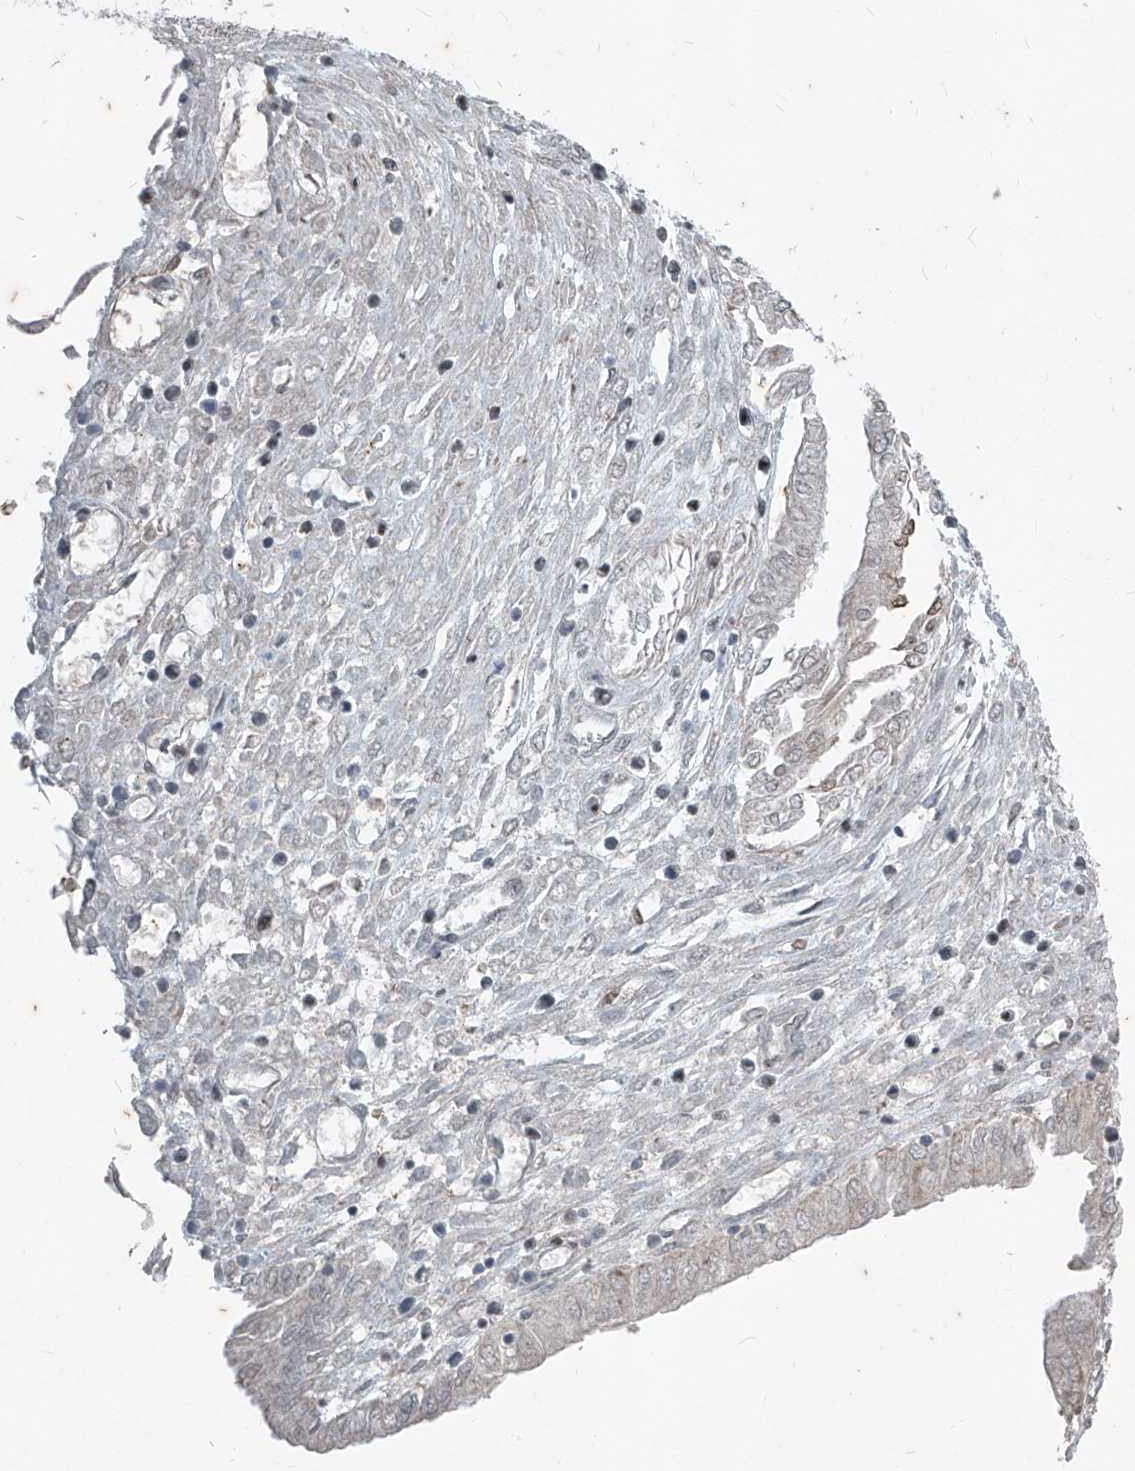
{"staining": {"intensity": "weak", "quantity": ">75%", "location": "nuclear"}, "tissue": "endometrial cancer", "cell_type": "Tumor cells", "image_type": "cancer", "snomed": [{"axis": "morphology", "description": "Adenocarcinoma, NOS"}, {"axis": "topography", "description": "Endometrium"}], "caption": "Adenocarcinoma (endometrial) was stained to show a protein in brown. There is low levels of weak nuclear expression in approximately >75% of tumor cells.", "gene": "TFEC", "patient": {"sex": "female", "age": 53}}